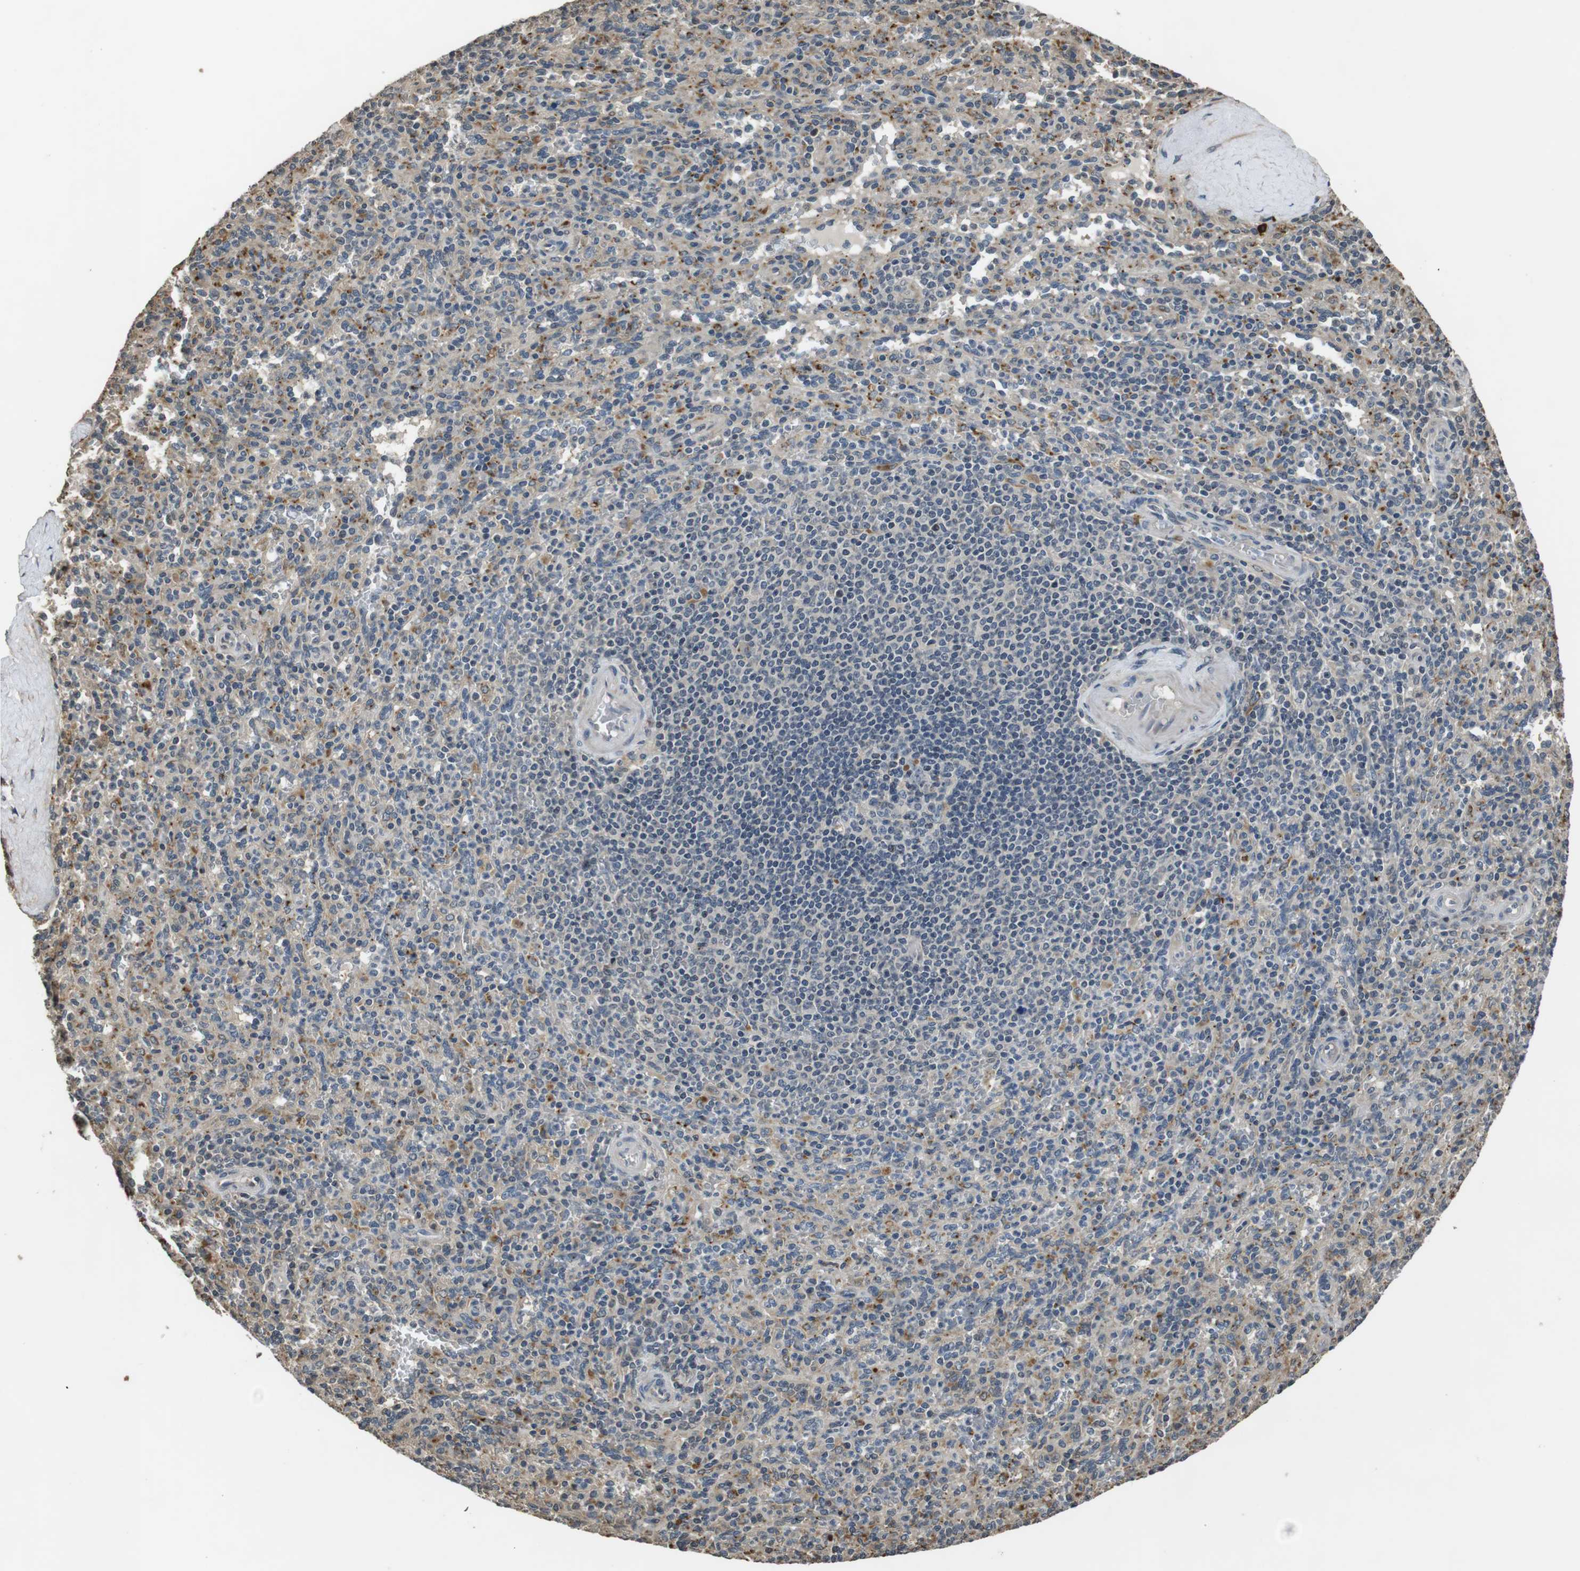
{"staining": {"intensity": "weak", "quantity": "25%-75%", "location": "cytoplasmic/membranous"}, "tissue": "spleen", "cell_type": "Cells in red pulp", "image_type": "normal", "snomed": [{"axis": "morphology", "description": "Normal tissue, NOS"}, {"axis": "topography", "description": "Spleen"}], "caption": "Protein expression analysis of benign spleen displays weak cytoplasmic/membranous positivity in approximately 25%-75% of cells in red pulp.", "gene": "FZD10", "patient": {"sex": "male", "age": 36}}